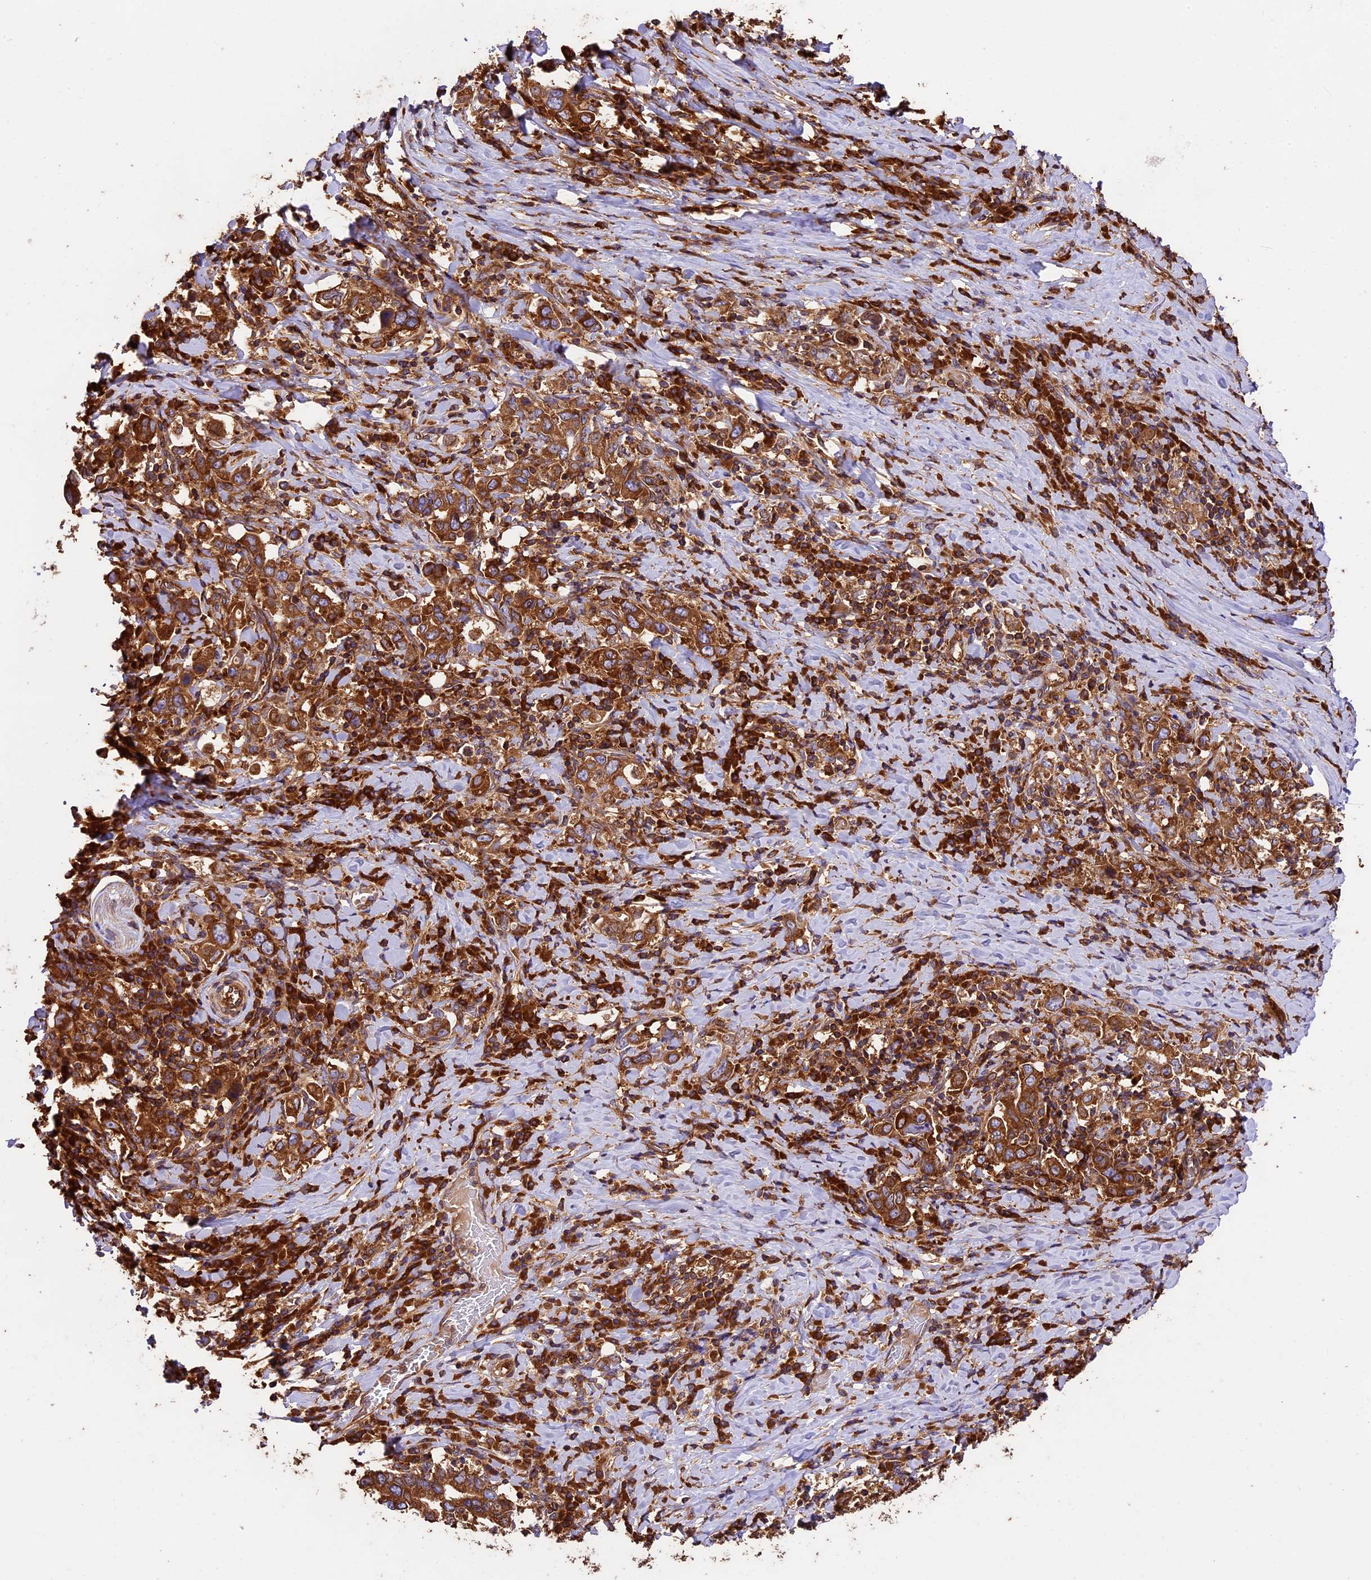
{"staining": {"intensity": "moderate", "quantity": ">75%", "location": "cytoplasmic/membranous"}, "tissue": "stomach cancer", "cell_type": "Tumor cells", "image_type": "cancer", "snomed": [{"axis": "morphology", "description": "Adenocarcinoma, NOS"}, {"axis": "topography", "description": "Stomach, upper"}, {"axis": "topography", "description": "Stomach"}], "caption": "DAB (3,3'-diaminobenzidine) immunohistochemical staining of adenocarcinoma (stomach) reveals moderate cytoplasmic/membranous protein expression in about >75% of tumor cells. (DAB IHC with brightfield microscopy, high magnification).", "gene": "KARS1", "patient": {"sex": "male", "age": 62}}